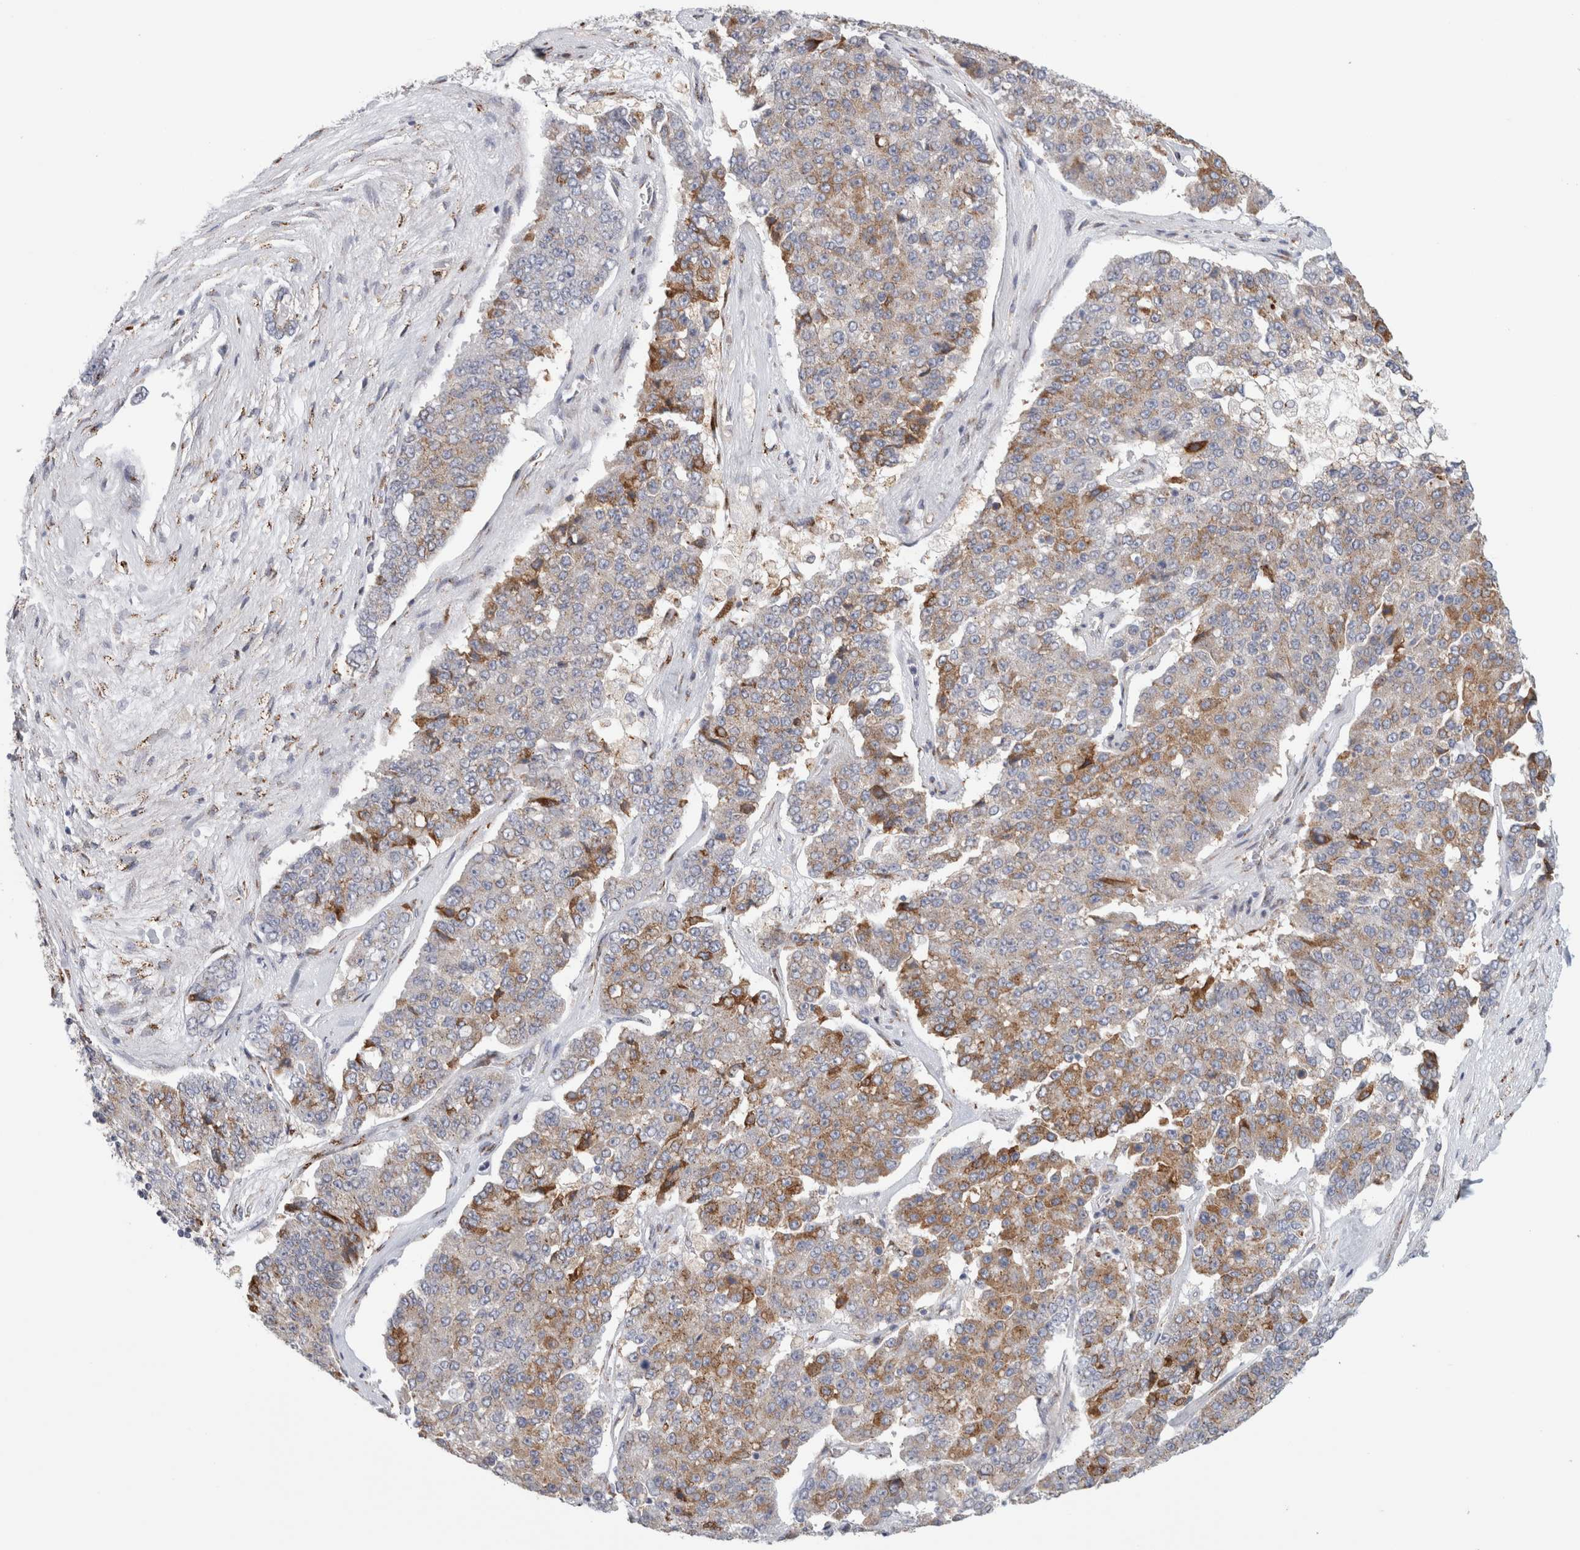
{"staining": {"intensity": "moderate", "quantity": ">75%", "location": "cytoplasmic/membranous"}, "tissue": "pancreatic cancer", "cell_type": "Tumor cells", "image_type": "cancer", "snomed": [{"axis": "morphology", "description": "Adenocarcinoma, NOS"}, {"axis": "topography", "description": "Pancreas"}], "caption": "Pancreatic cancer (adenocarcinoma) stained for a protein (brown) exhibits moderate cytoplasmic/membranous positive staining in approximately >75% of tumor cells.", "gene": "MCFD2", "patient": {"sex": "male", "age": 50}}